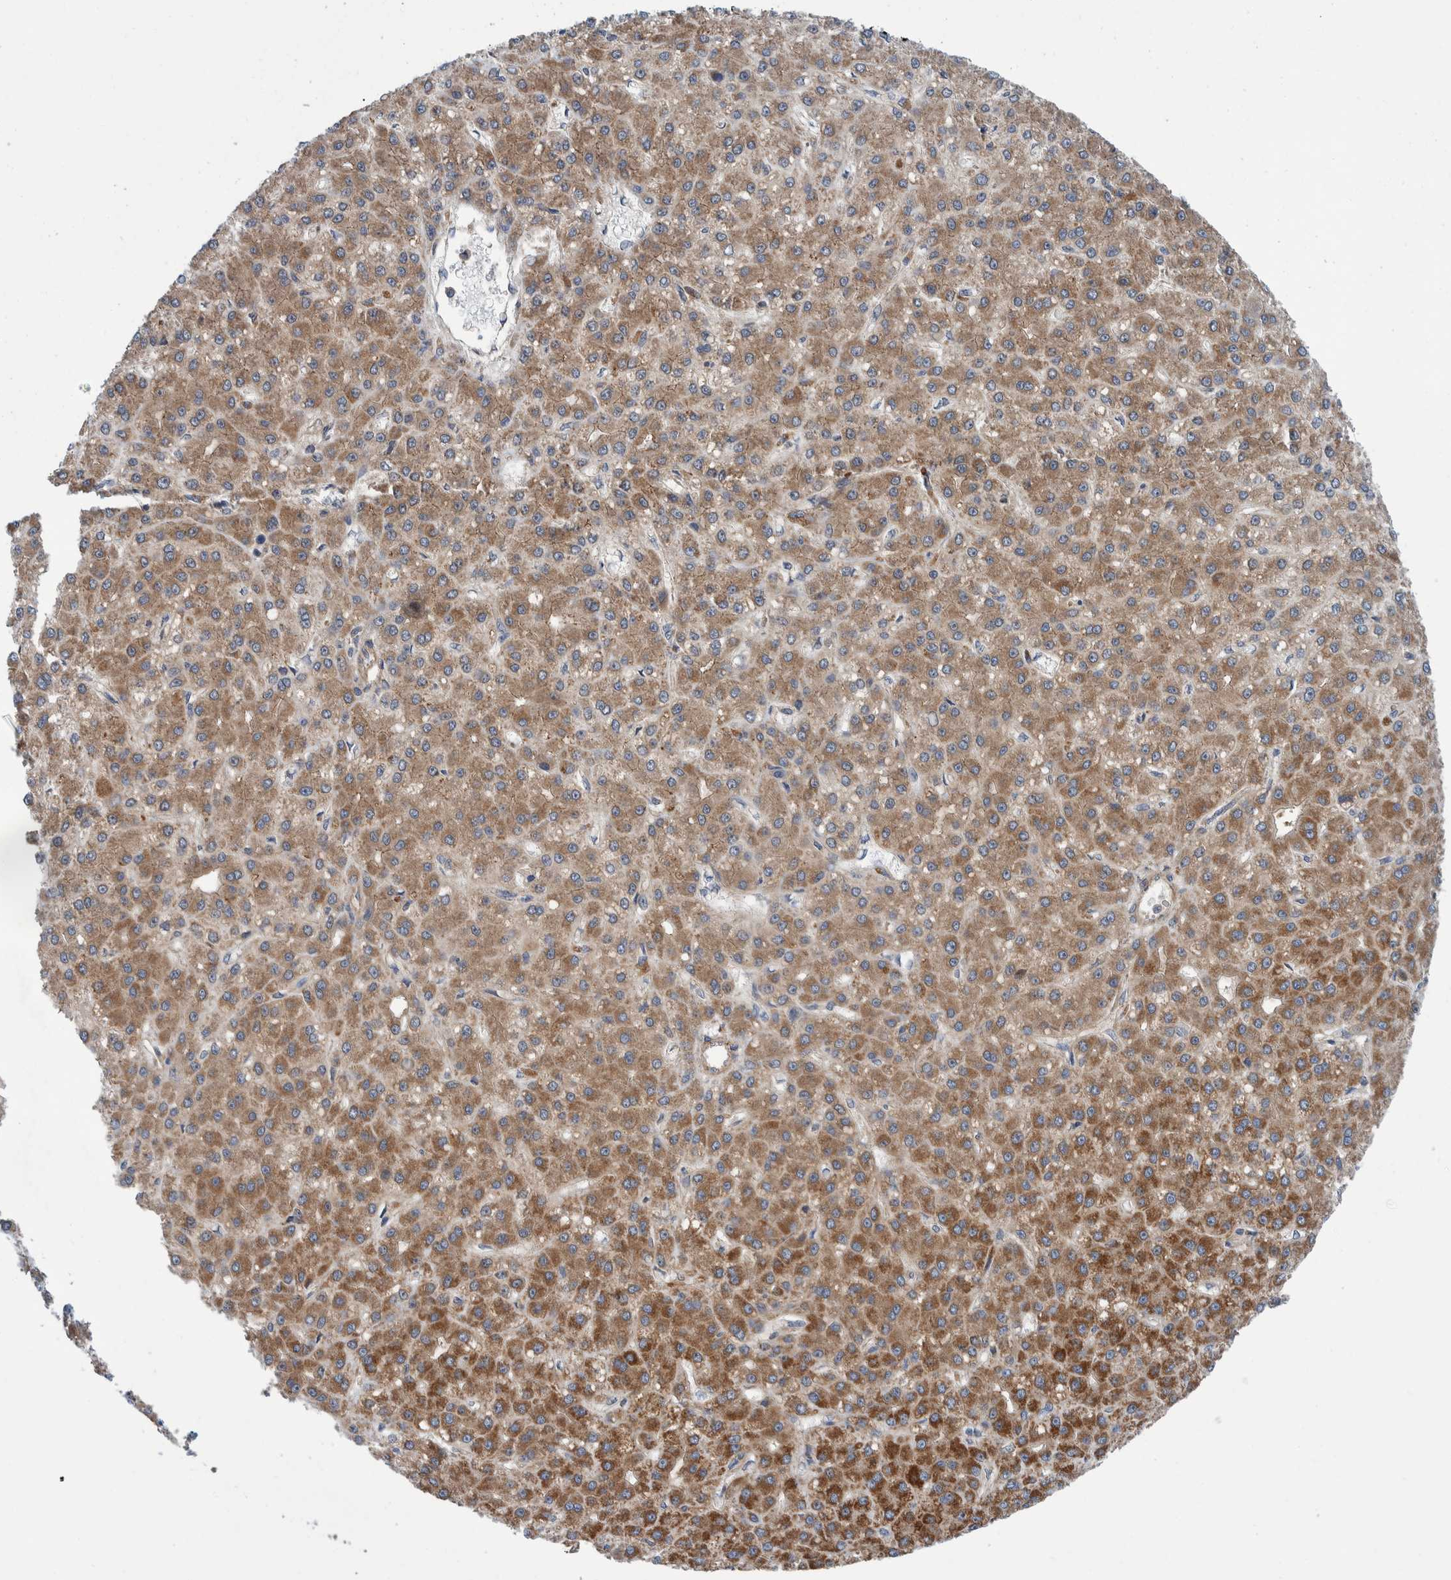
{"staining": {"intensity": "moderate", "quantity": ">75%", "location": "cytoplasmic/membranous"}, "tissue": "liver cancer", "cell_type": "Tumor cells", "image_type": "cancer", "snomed": [{"axis": "morphology", "description": "Carcinoma, Hepatocellular, NOS"}, {"axis": "topography", "description": "Liver"}], "caption": "A high-resolution photomicrograph shows IHC staining of liver cancer, which reveals moderate cytoplasmic/membranous staining in approximately >75% of tumor cells.", "gene": "SLC25A10", "patient": {"sex": "male", "age": 67}}